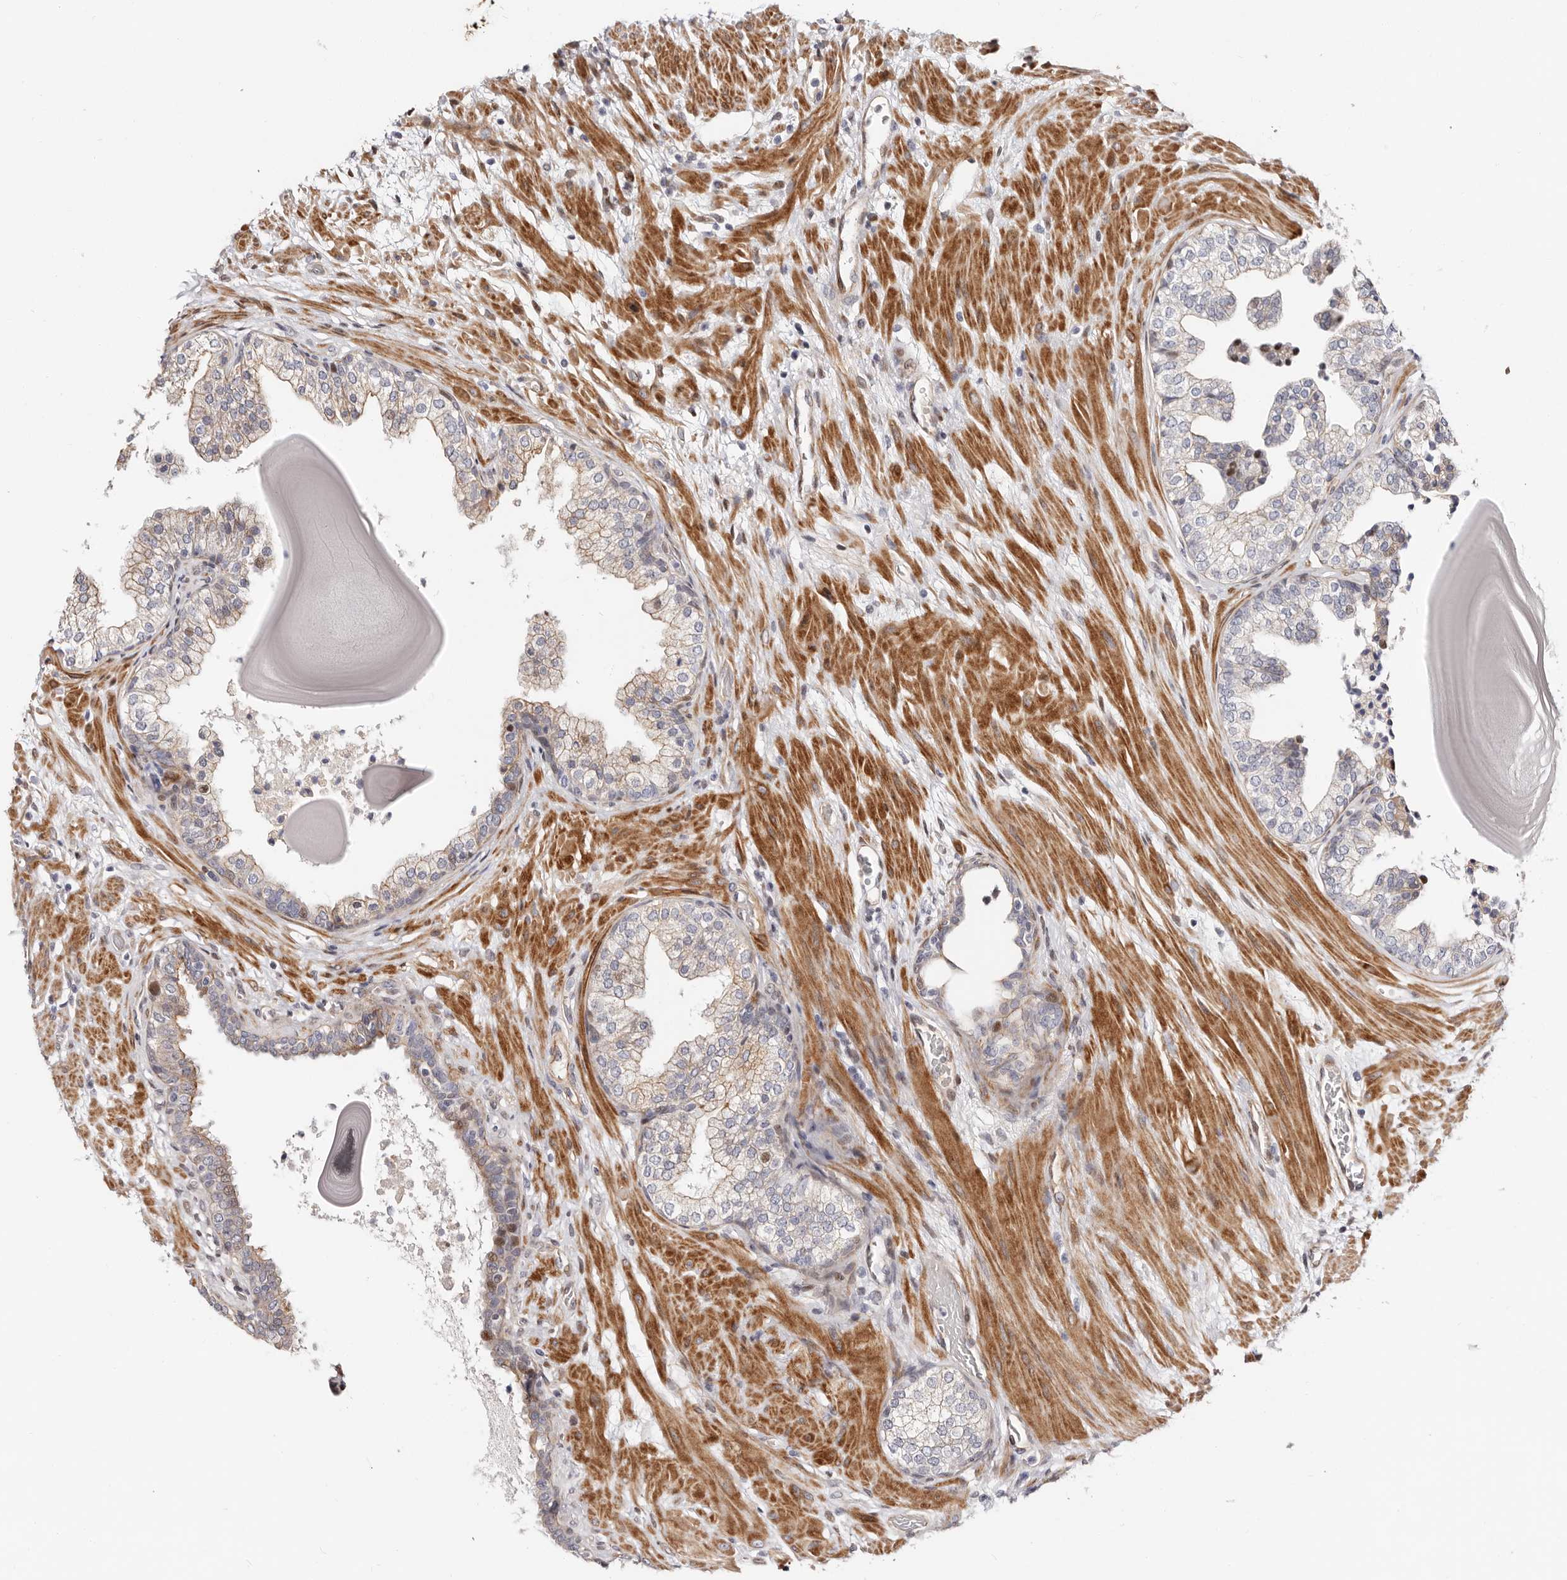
{"staining": {"intensity": "weak", "quantity": "<25%", "location": "cytoplasmic/membranous,nuclear"}, "tissue": "prostate", "cell_type": "Glandular cells", "image_type": "normal", "snomed": [{"axis": "morphology", "description": "Normal tissue, NOS"}, {"axis": "topography", "description": "Prostate"}], "caption": "This is a micrograph of immunohistochemistry staining of benign prostate, which shows no expression in glandular cells.", "gene": "EPHX3", "patient": {"sex": "male", "age": 48}}